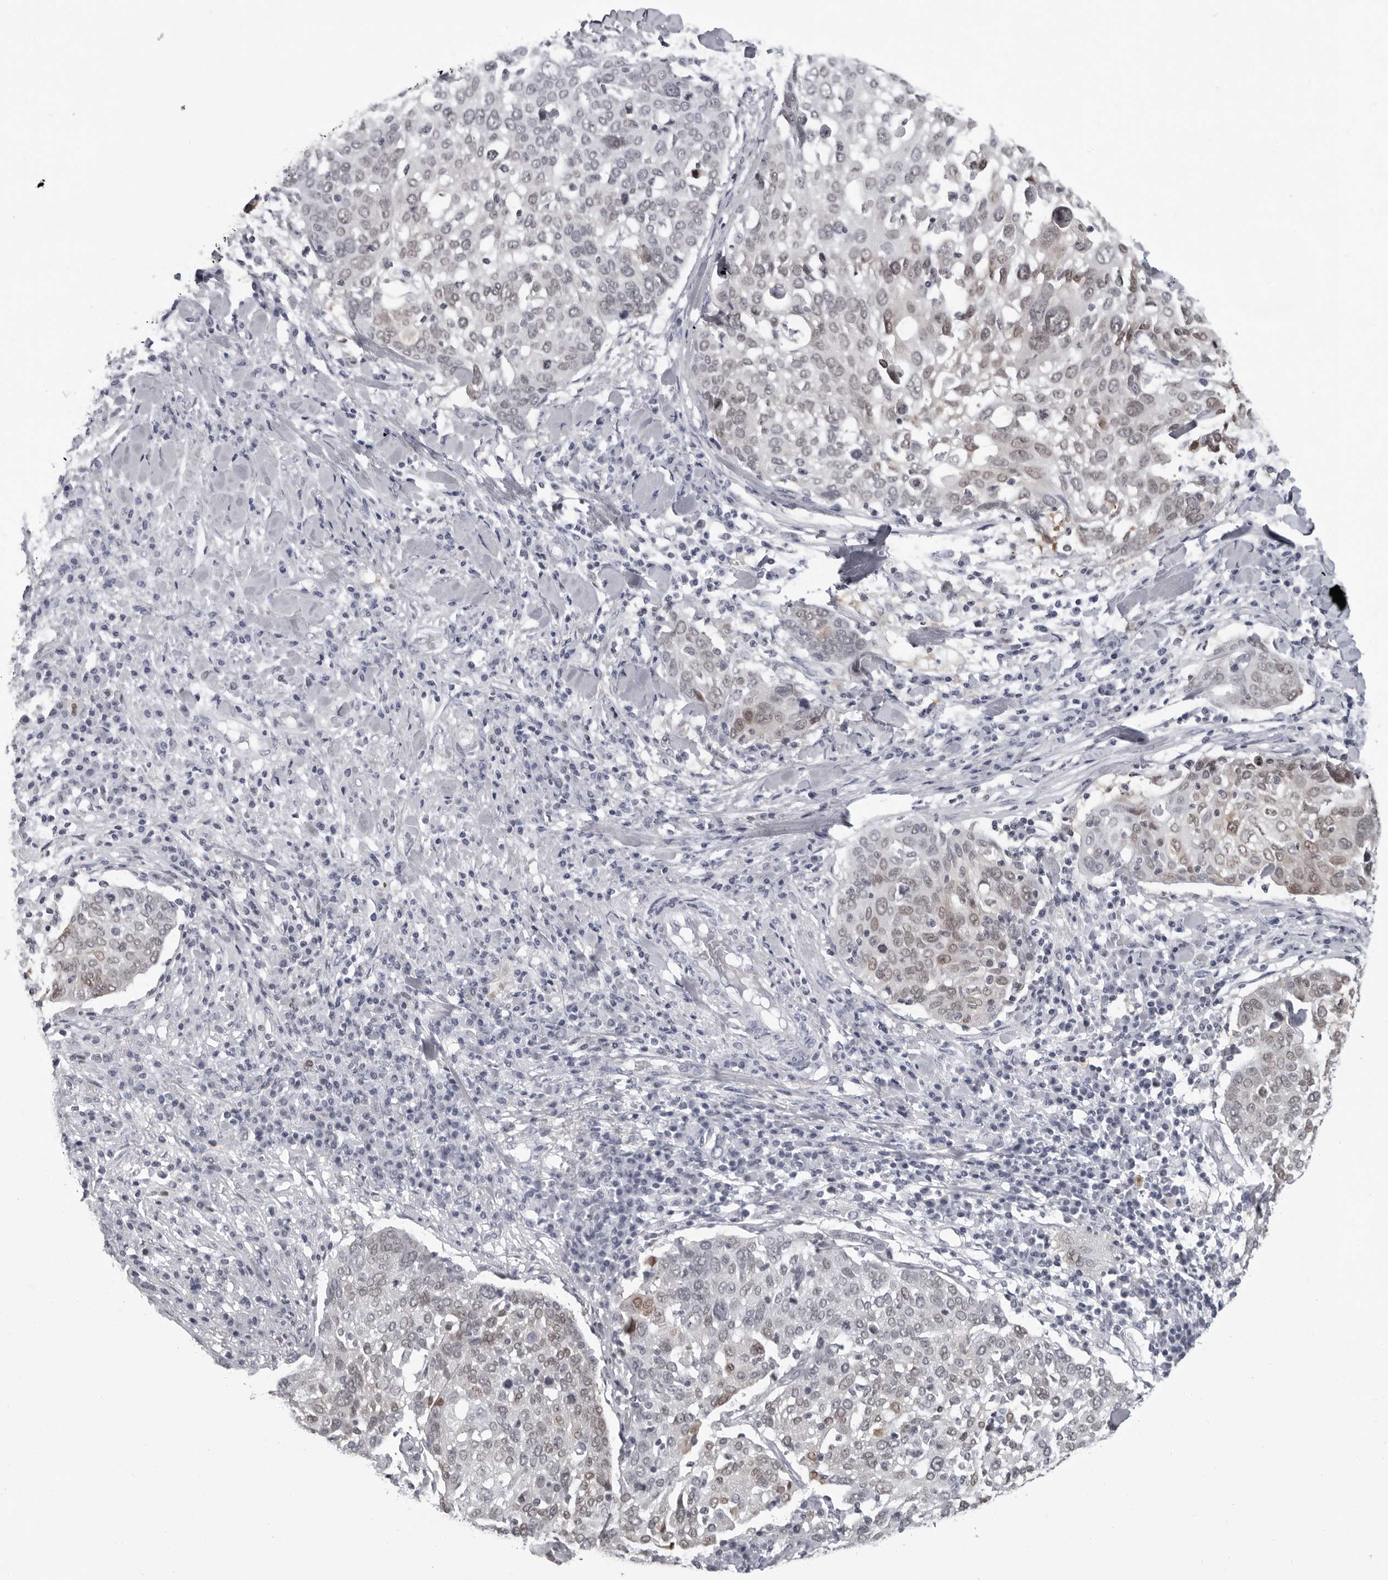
{"staining": {"intensity": "weak", "quantity": "25%-75%", "location": "nuclear"}, "tissue": "lung cancer", "cell_type": "Tumor cells", "image_type": "cancer", "snomed": [{"axis": "morphology", "description": "Squamous cell carcinoma, NOS"}, {"axis": "topography", "description": "Lung"}], "caption": "Weak nuclear positivity for a protein is seen in approximately 25%-75% of tumor cells of lung cancer (squamous cell carcinoma) using immunohistochemistry (IHC).", "gene": "LZIC", "patient": {"sex": "male", "age": 65}}